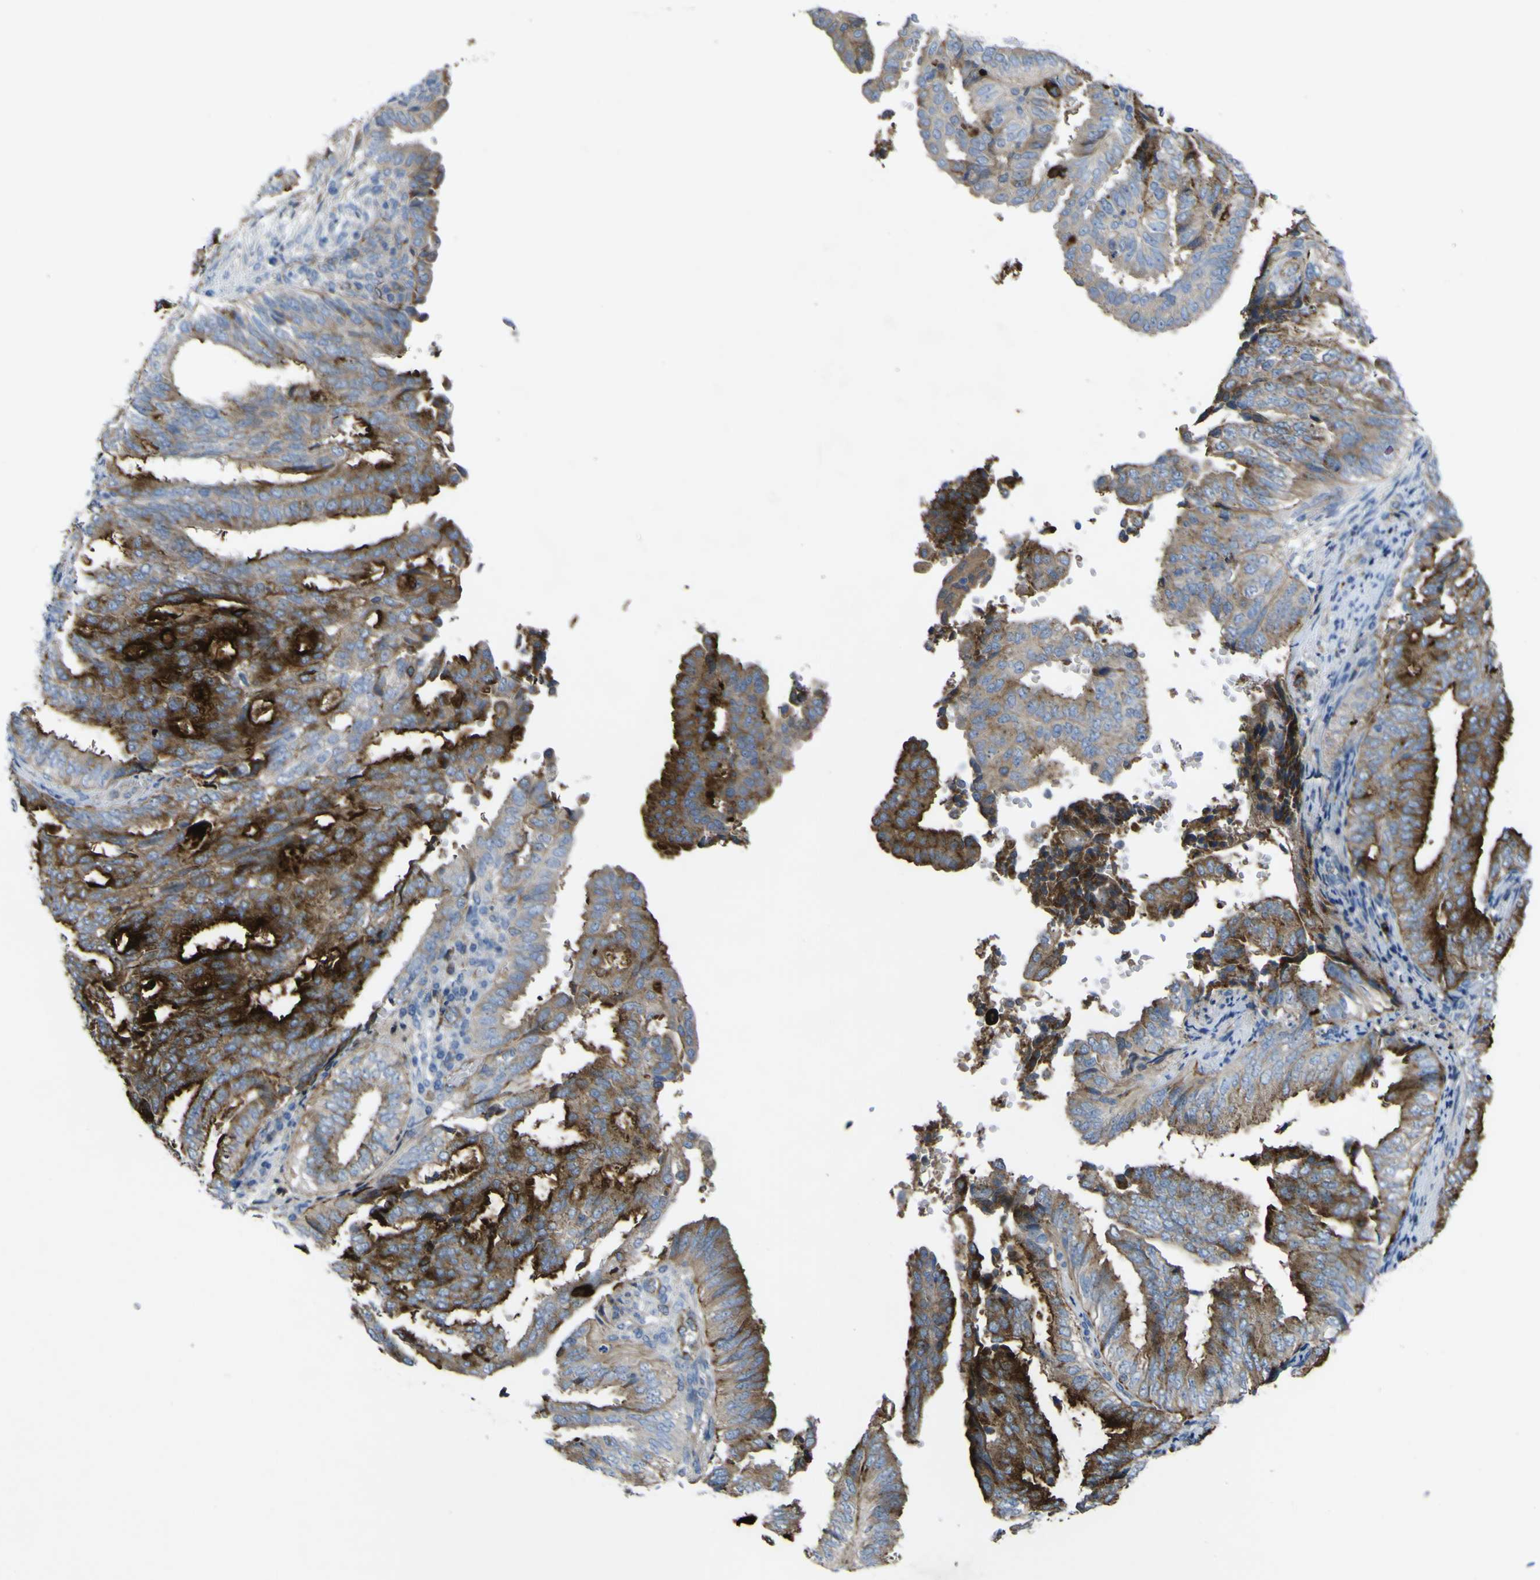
{"staining": {"intensity": "strong", "quantity": ">75%", "location": "cytoplasmic/membranous"}, "tissue": "endometrial cancer", "cell_type": "Tumor cells", "image_type": "cancer", "snomed": [{"axis": "morphology", "description": "Adenocarcinoma, NOS"}, {"axis": "topography", "description": "Endometrium"}], "caption": "A brown stain labels strong cytoplasmic/membranous positivity of a protein in human adenocarcinoma (endometrial) tumor cells.", "gene": "CST3", "patient": {"sex": "female", "age": 58}}